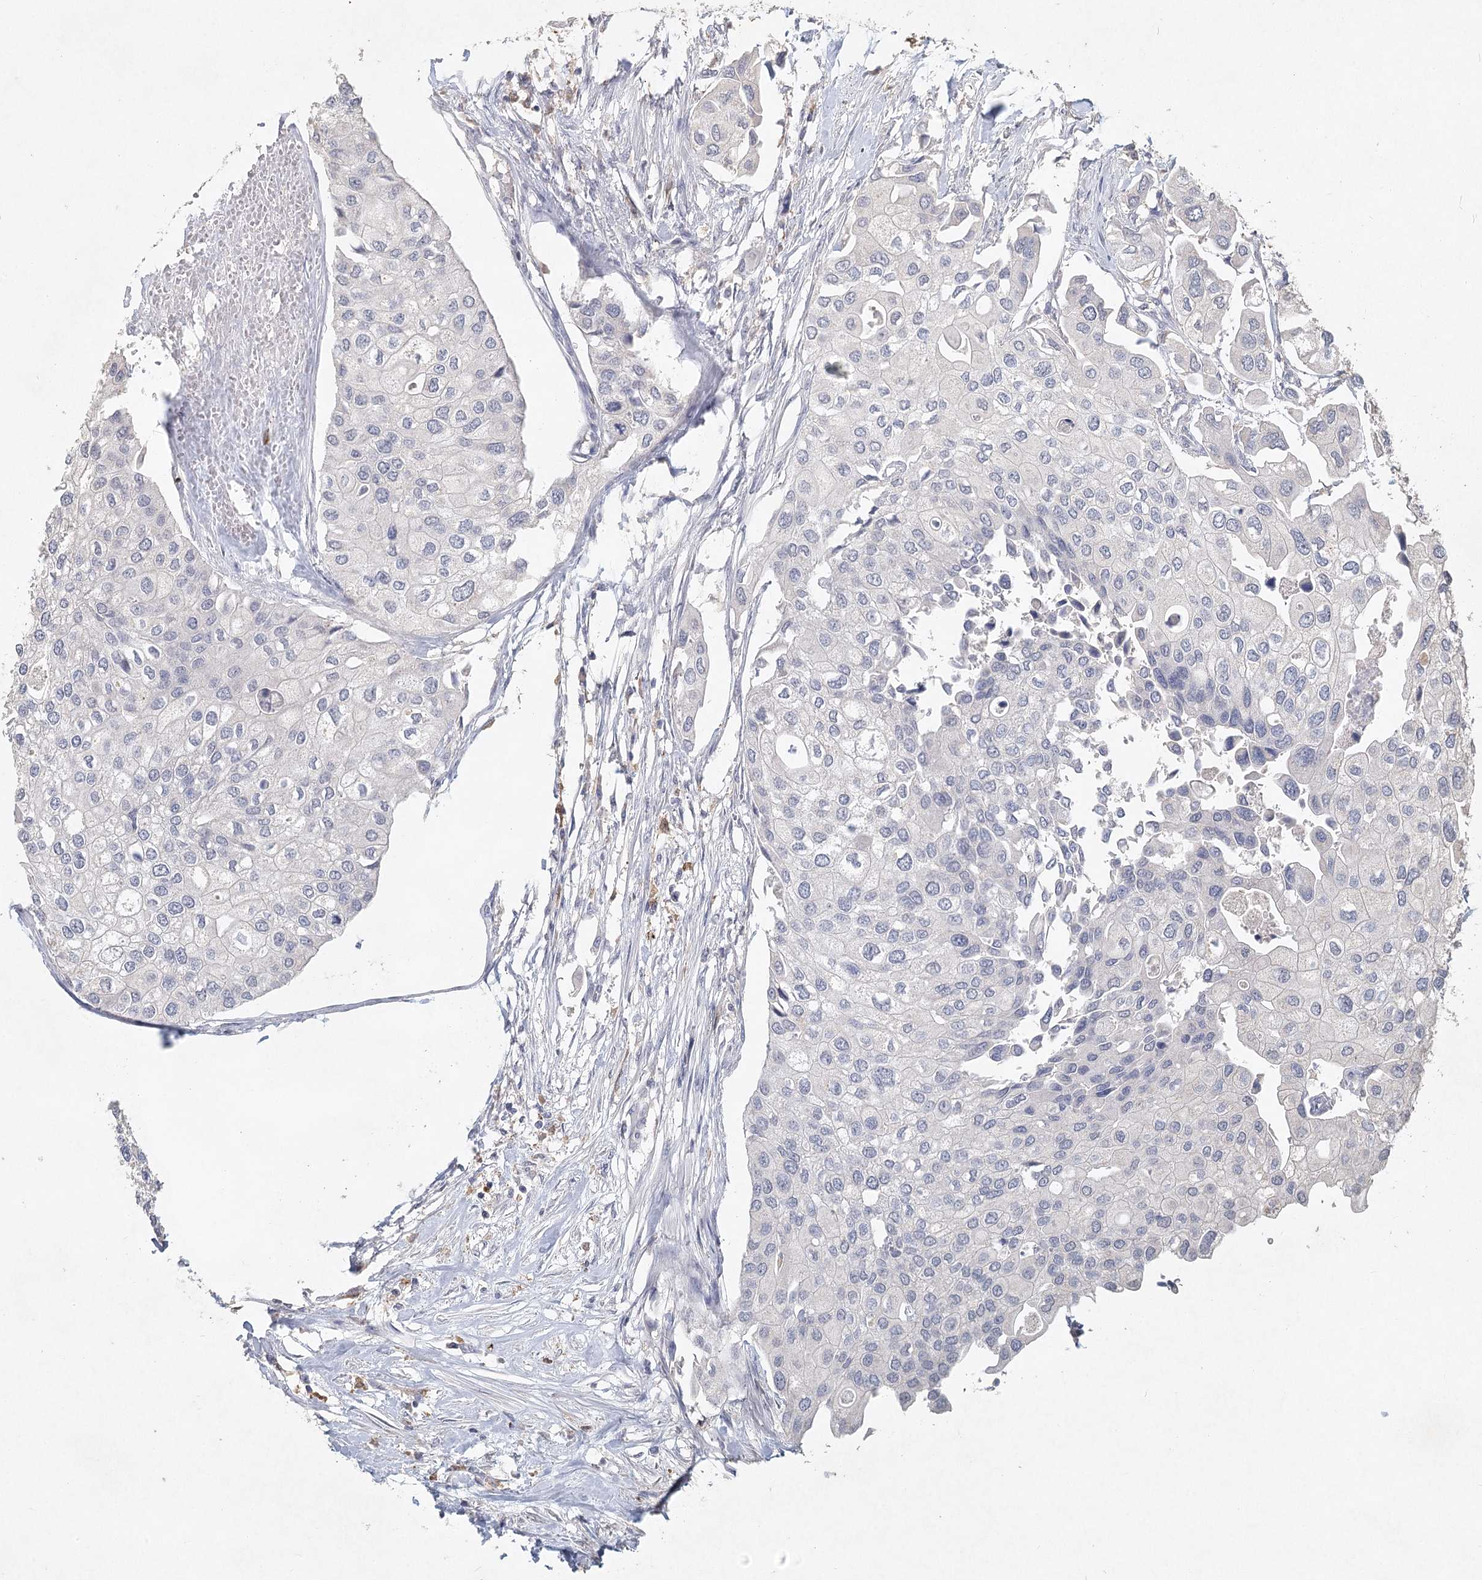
{"staining": {"intensity": "negative", "quantity": "none", "location": "none"}, "tissue": "urothelial cancer", "cell_type": "Tumor cells", "image_type": "cancer", "snomed": [{"axis": "morphology", "description": "Urothelial carcinoma, High grade"}, {"axis": "topography", "description": "Urinary bladder"}], "caption": "This image is of urothelial cancer stained with immunohistochemistry (IHC) to label a protein in brown with the nuclei are counter-stained blue. There is no expression in tumor cells. The staining was performed using DAB (3,3'-diaminobenzidine) to visualize the protein expression in brown, while the nuclei were stained in blue with hematoxylin (Magnification: 20x).", "gene": "ARSI", "patient": {"sex": "male", "age": 64}}